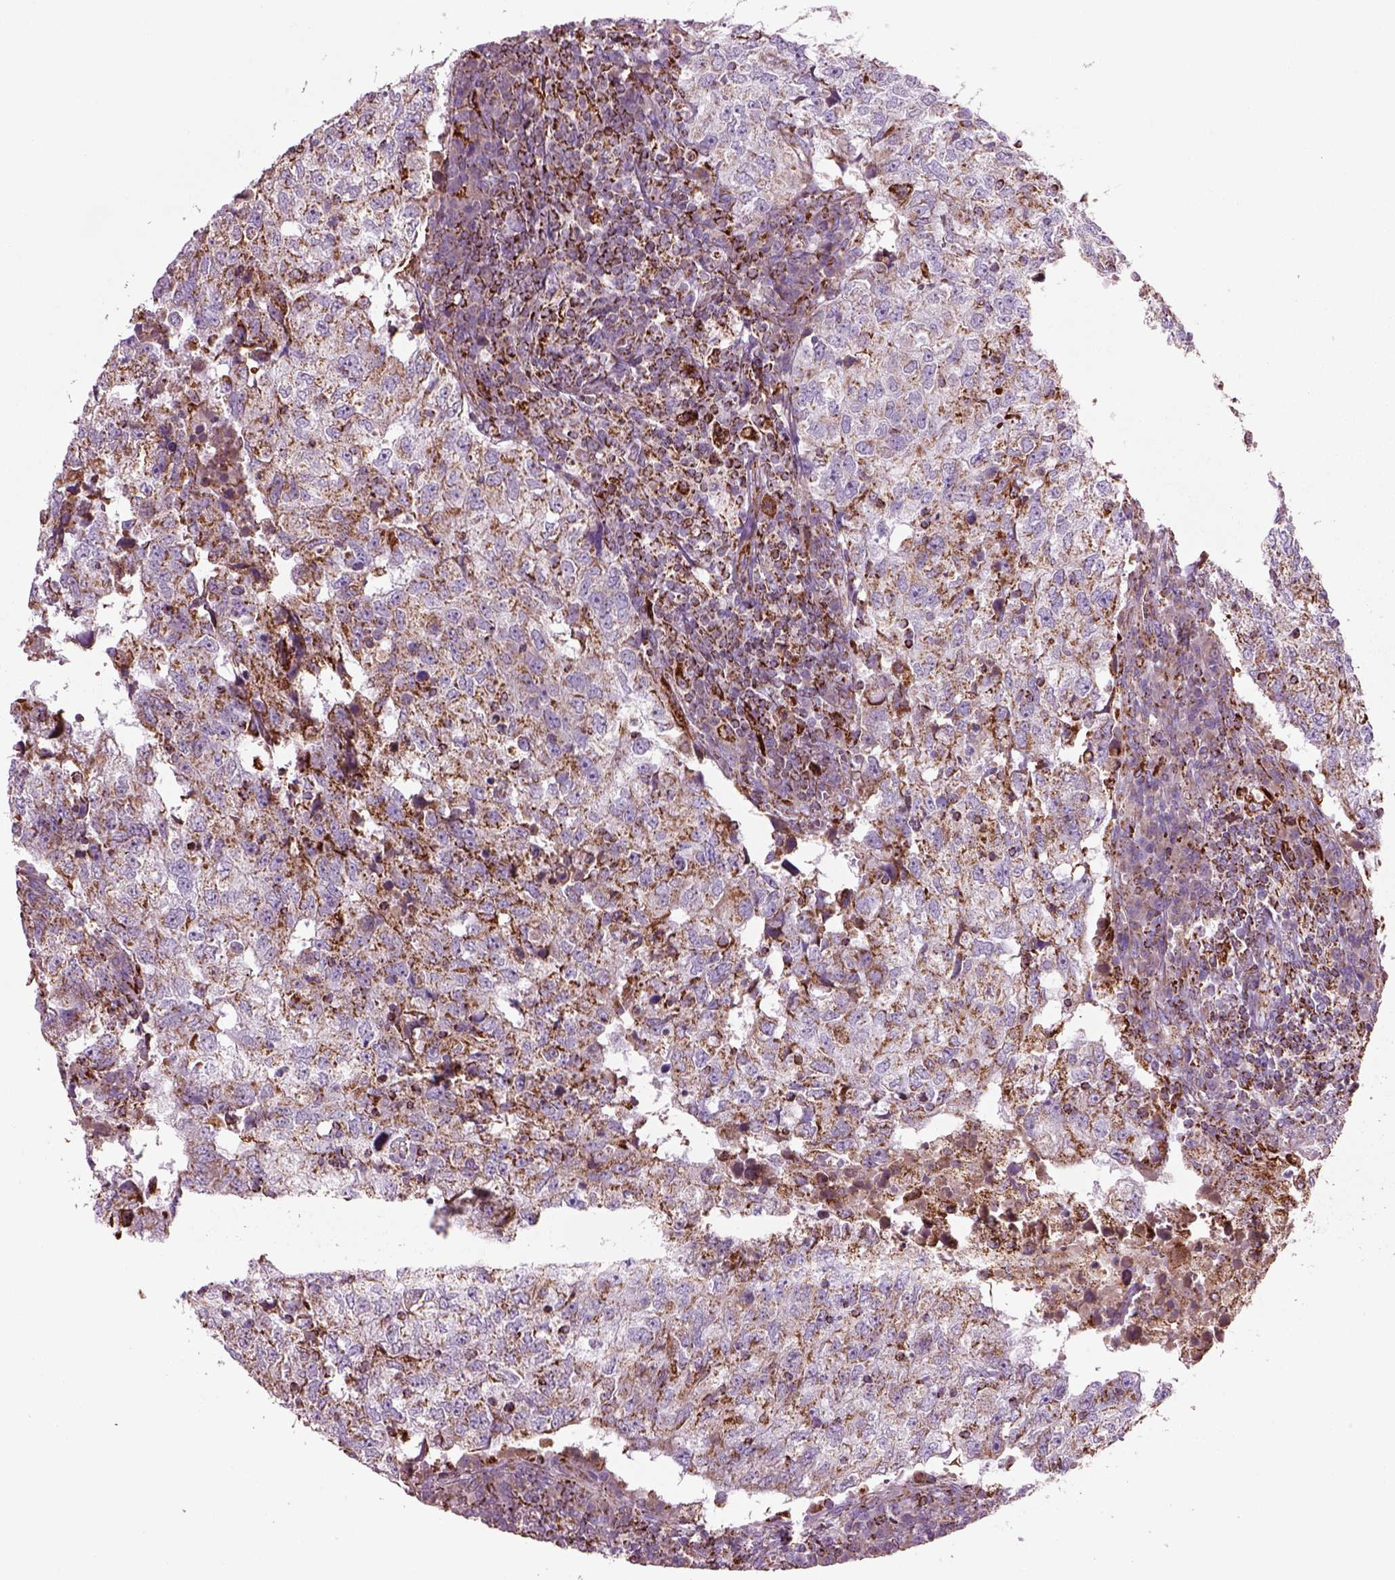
{"staining": {"intensity": "moderate", "quantity": ">75%", "location": "cytoplasmic/membranous"}, "tissue": "breast cancer", "cell_type": "Tumor cells", "image_type": "cancer", "snomed": [{"axis": "morphology", "description": "Duct carcinoma"}, {"axis": "topography", "description": "Breast"}], "caption": "About >75% of tumor cells in human breast cancer (invasive ductal carcinoma) exhibit moderate cytoplasmic/membranous protein staining as visualized by brown immunohistochemical staining.", "gene": "SLC25A24", "patient": {"sex": "female", "age": 30}}